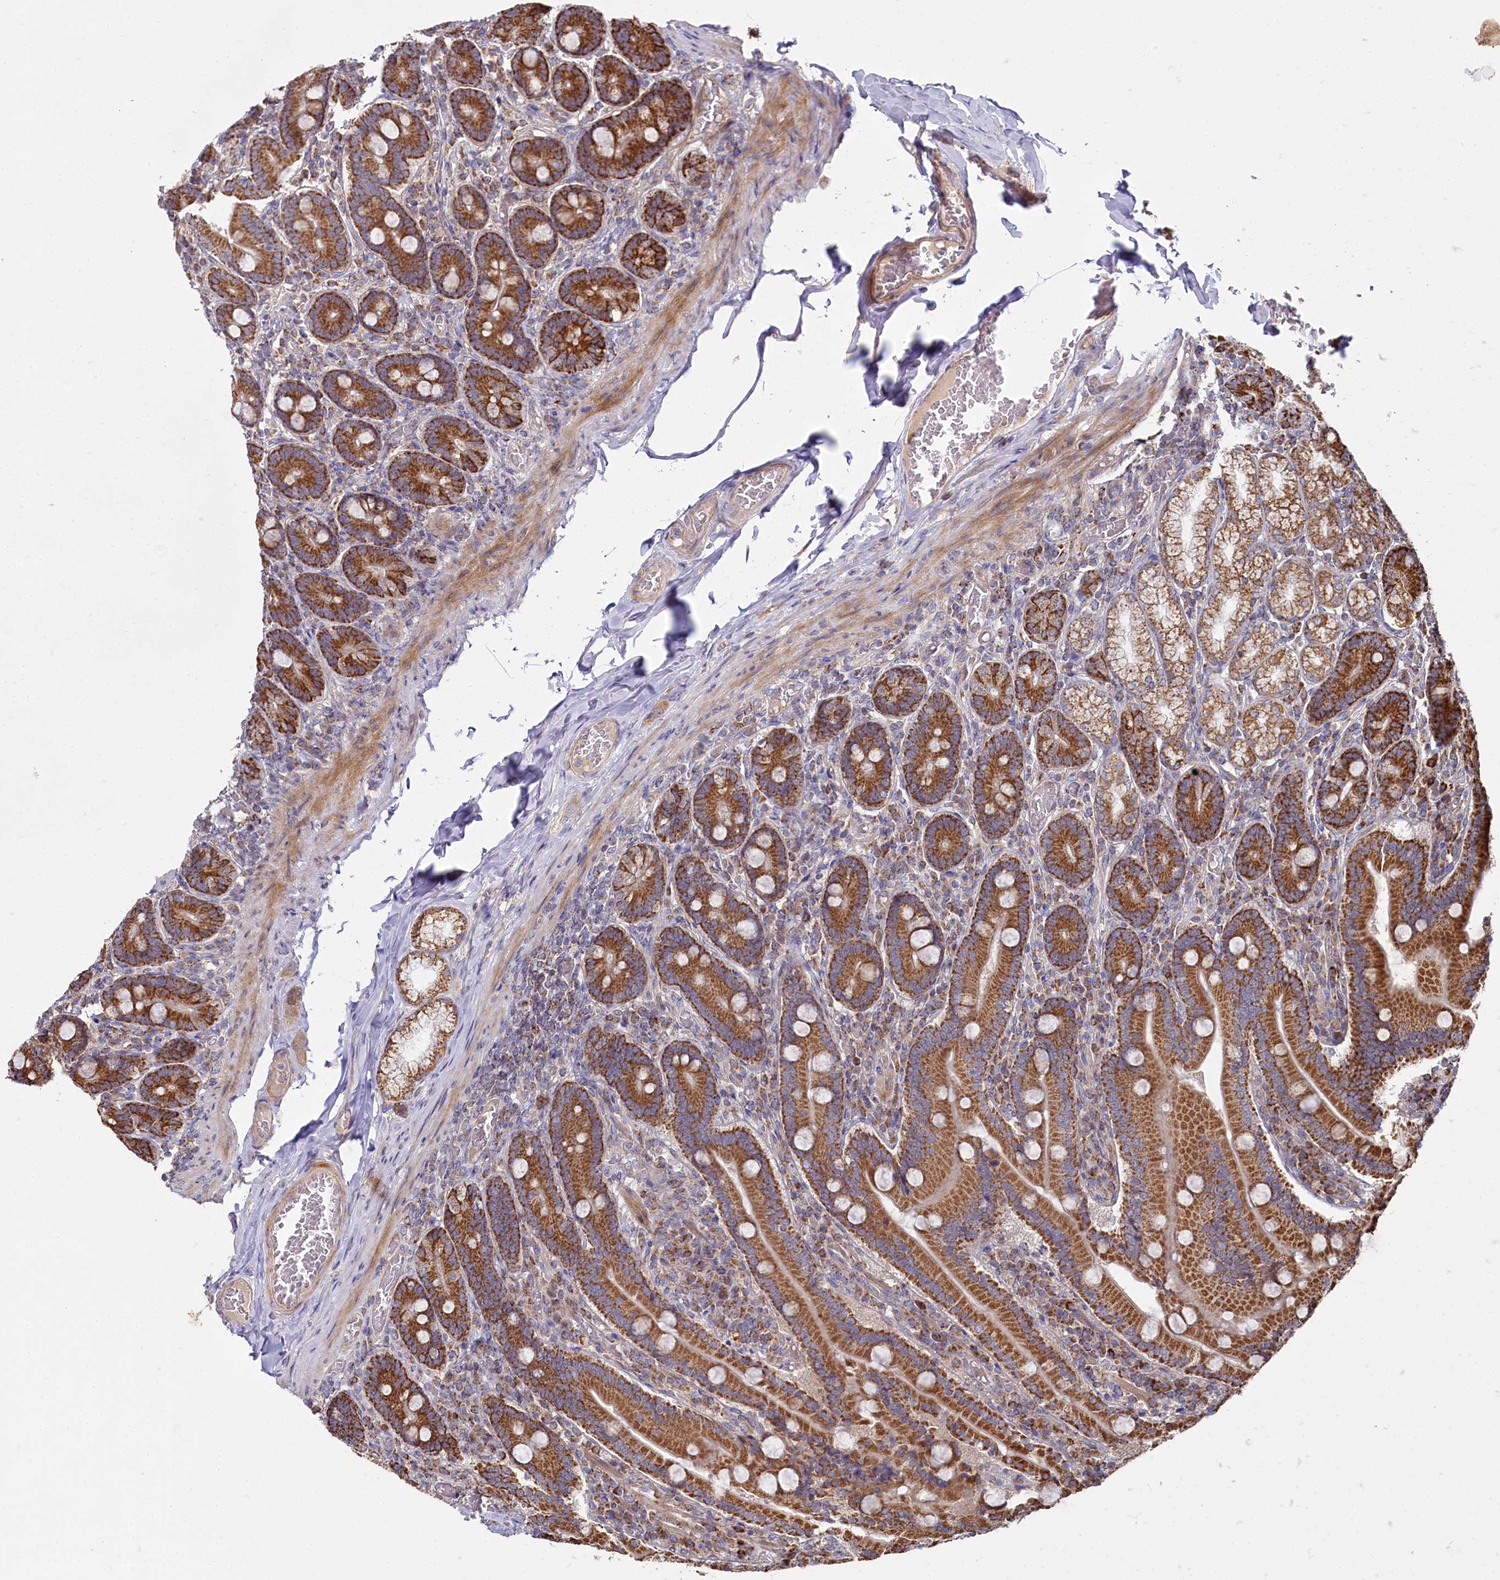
{"staining": {"intensity": "strong", "quantity": ">75%", "location": "cytoplasmic/membranous"}, "tissue": "duodenum", "cell_type": "Glandular cells", "image_type": "normal", "snomed": [{"axis": "morphology", "description": "Normal tissue, NOS"}, {"axis": "topography", "description": "Duodenum"}], "caption": "Immunohistochemical staining of normal duodenum demonstrates >75% levels of strong cytoplasmic/membranous protein positivity in approximately >75% of glandular cells. The protein of interest is shown in brown color, while the nuclei are stained blue.", "gene": "HAUS2", "patient": {"sex": "female", "age": 62}}